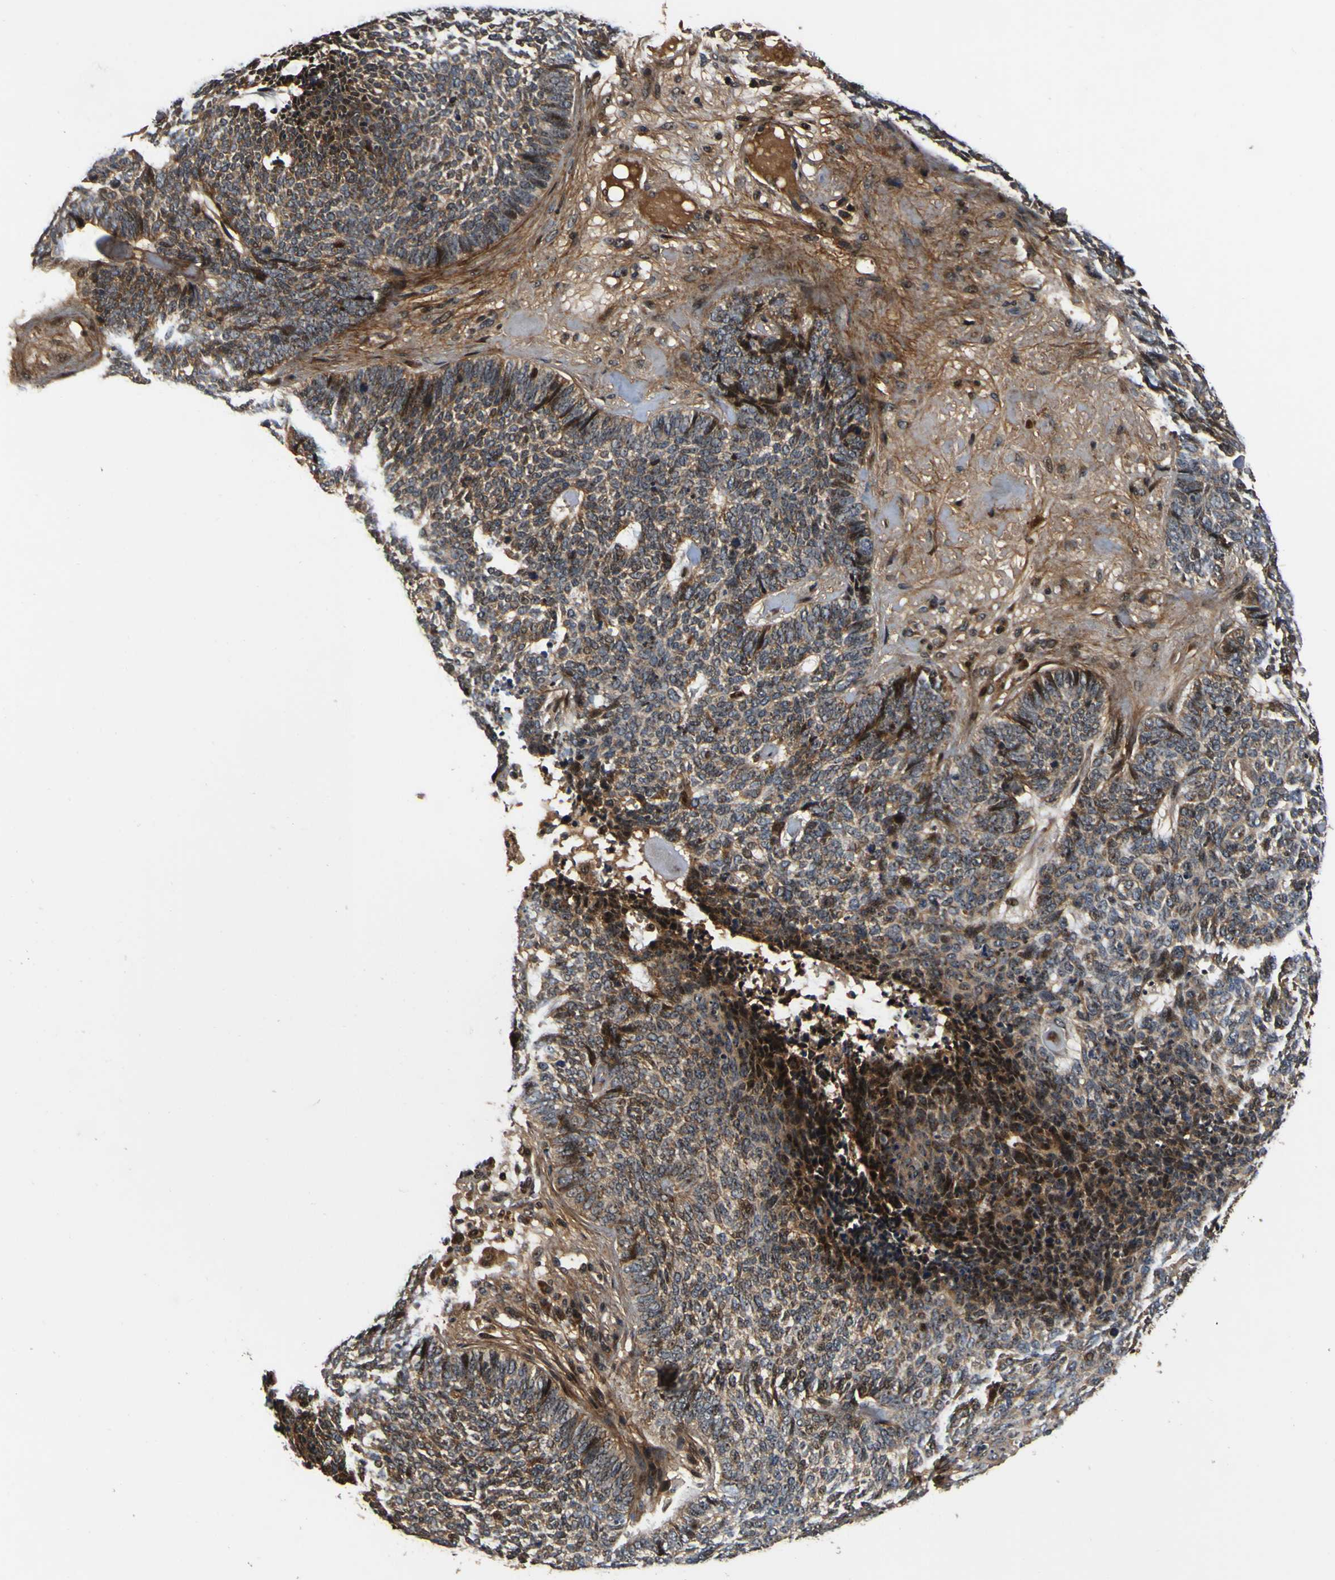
{"staining": {"intensity": "moderate", "quantity": "25%-75%", "location": "cytoplasmic/membranous,nuclear"}, "tissue": "skin cancer", "cell_type": "Tumor cells", "image_type": "cancer", "snomed": [{"axis": "morphology", "description": "Basal cell carcinoma"}, {"axis": "topography", "description": "Skin"}], "caption": "Immunohistochemistry (IHC) of basal cell carcinoma (skin) demonstrates medium levels of moderate cytoplasmic/membranous and nuclear expression in about 25%-75% of tumor cells.", "gene": "LRP4", "patient": {"sex": "female", "age": 84}}